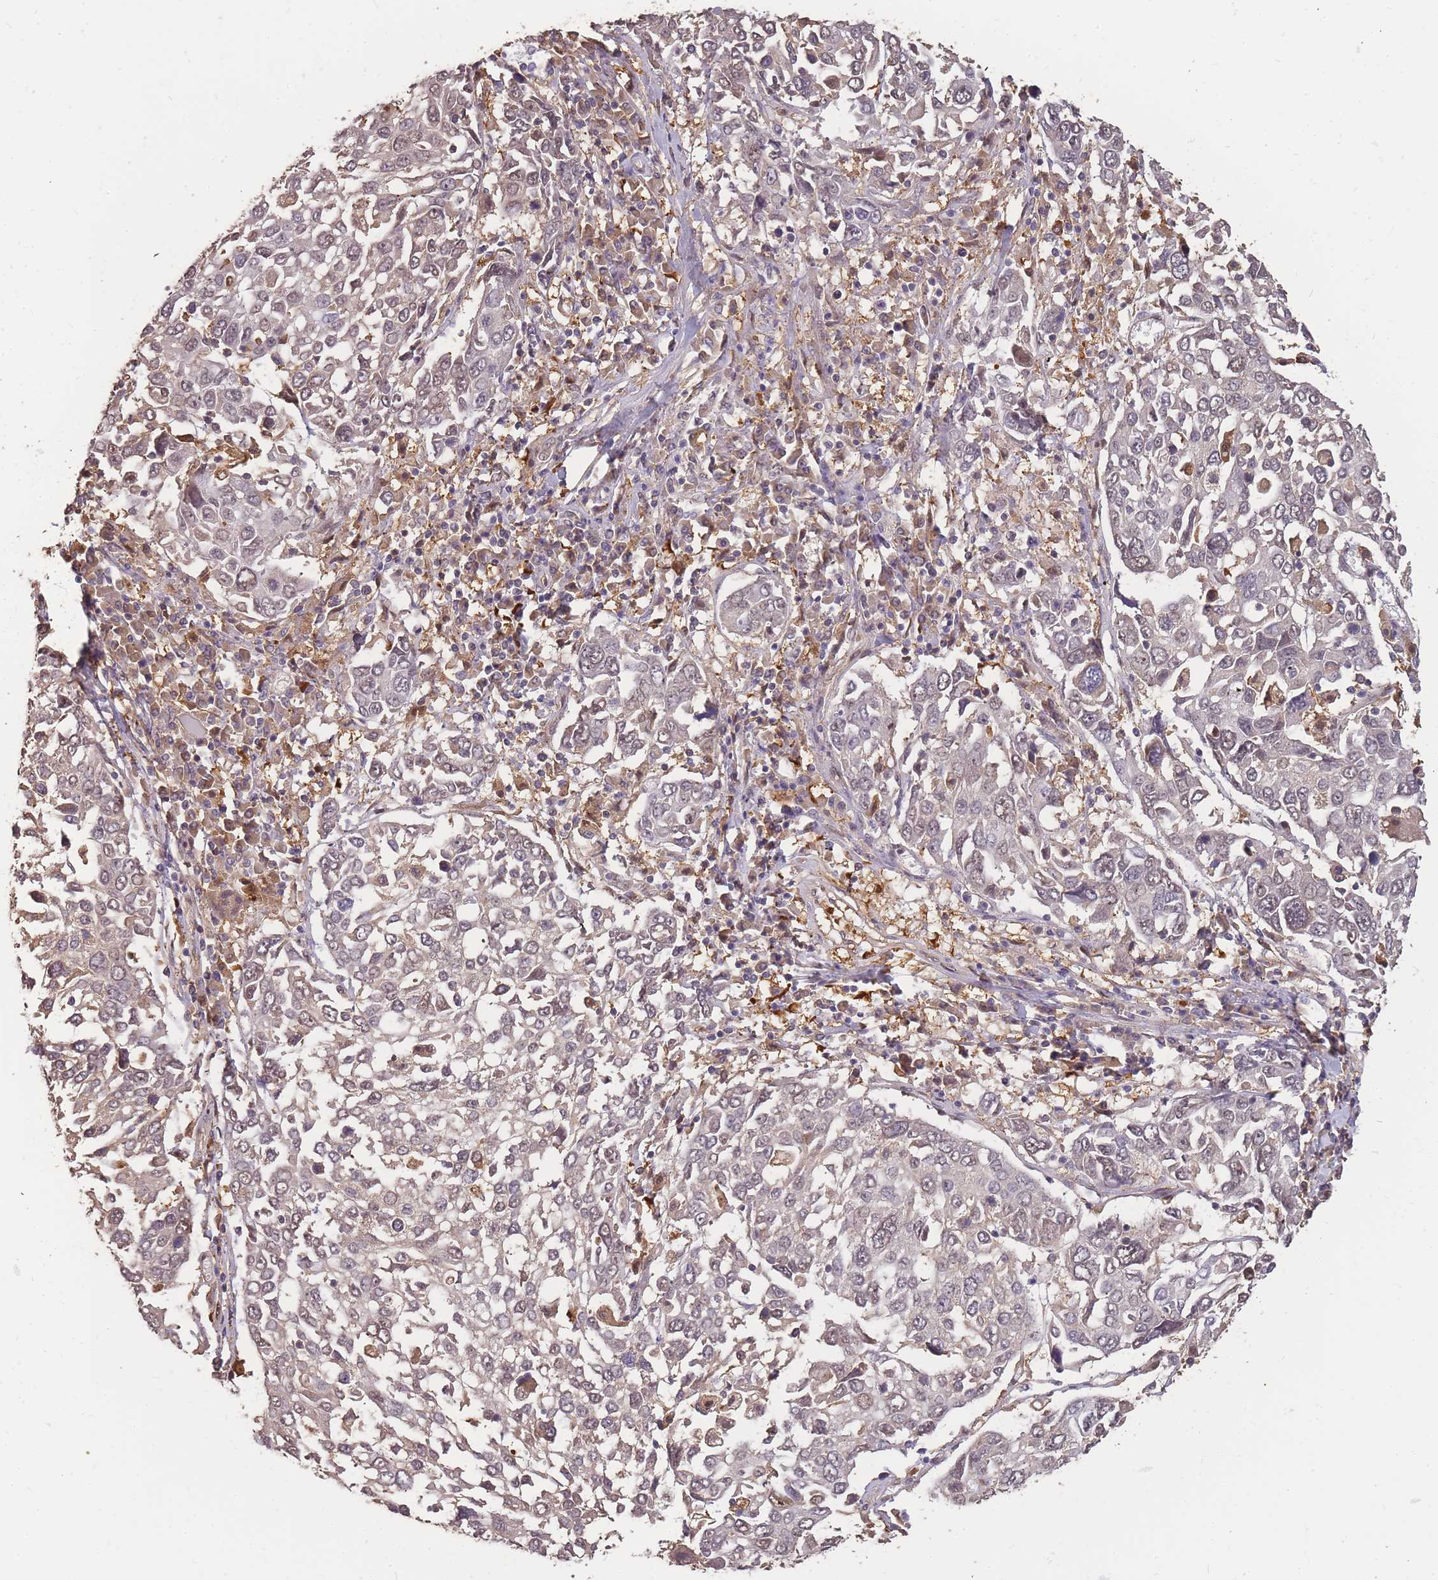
{"staining": {"intensity": "weak", "quantity": "25%-75%", "location": "nuclear"}, "tissue": "lung cancer", "cell_type": "Tumor cells", "image_type": "cancer", "snomed": [{"axis": "morphology", "description": "Squamous cell carcinoma, NOS"}, {"axis": "topography", "description": "Lung"}], "caption": "Brown immunohistochemical staining in human lung cancer reveals weak nuclear expression in about 25%-75% of tumor cells.", "gene": "CDKN2AIPNL", "patient": {"sex": "male", "age": 65}}